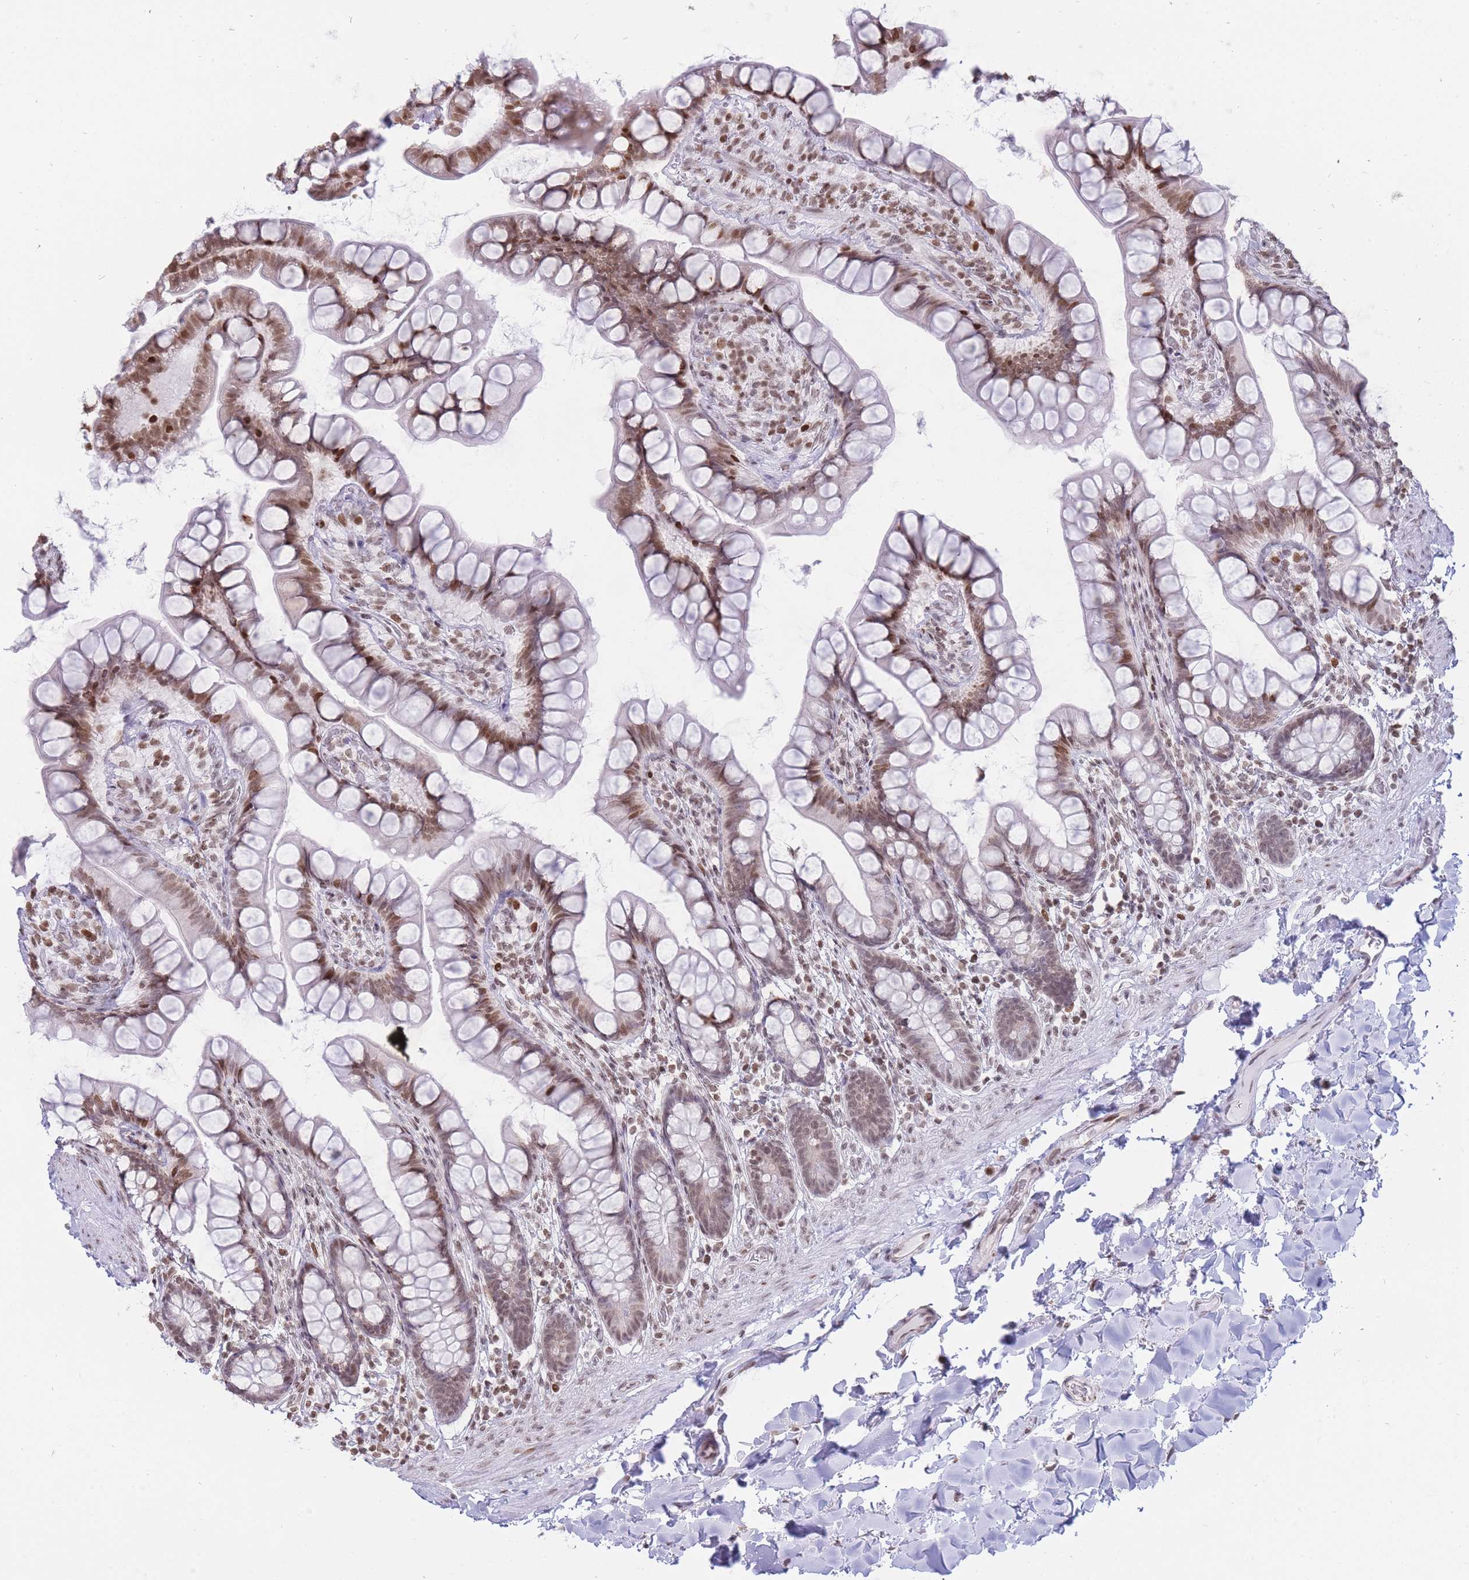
{"staining": {"intensity": "moderate", "quantity": "25%-75%", "location": "nuclear"}, "tissue": "small intestine", "cell_type": "Glandular cells", "image_type": "normal", "snomed": [{"axis": "morphology", "description": "Normal tissue, NOS"}, {"axis": "topography", "description": "Small intestine"}], "caption": "Immunohistochemical staining of normal small intestine exhibits 25%-75% levels of moderate nuclear protein positivity in approximately 25%-75% of glandular cells. (DAB IHC, brown staining for protein, blue staining for nuclei).", "gene": "SHISAL1", "patient": {"sex": "male", "age": 70}}